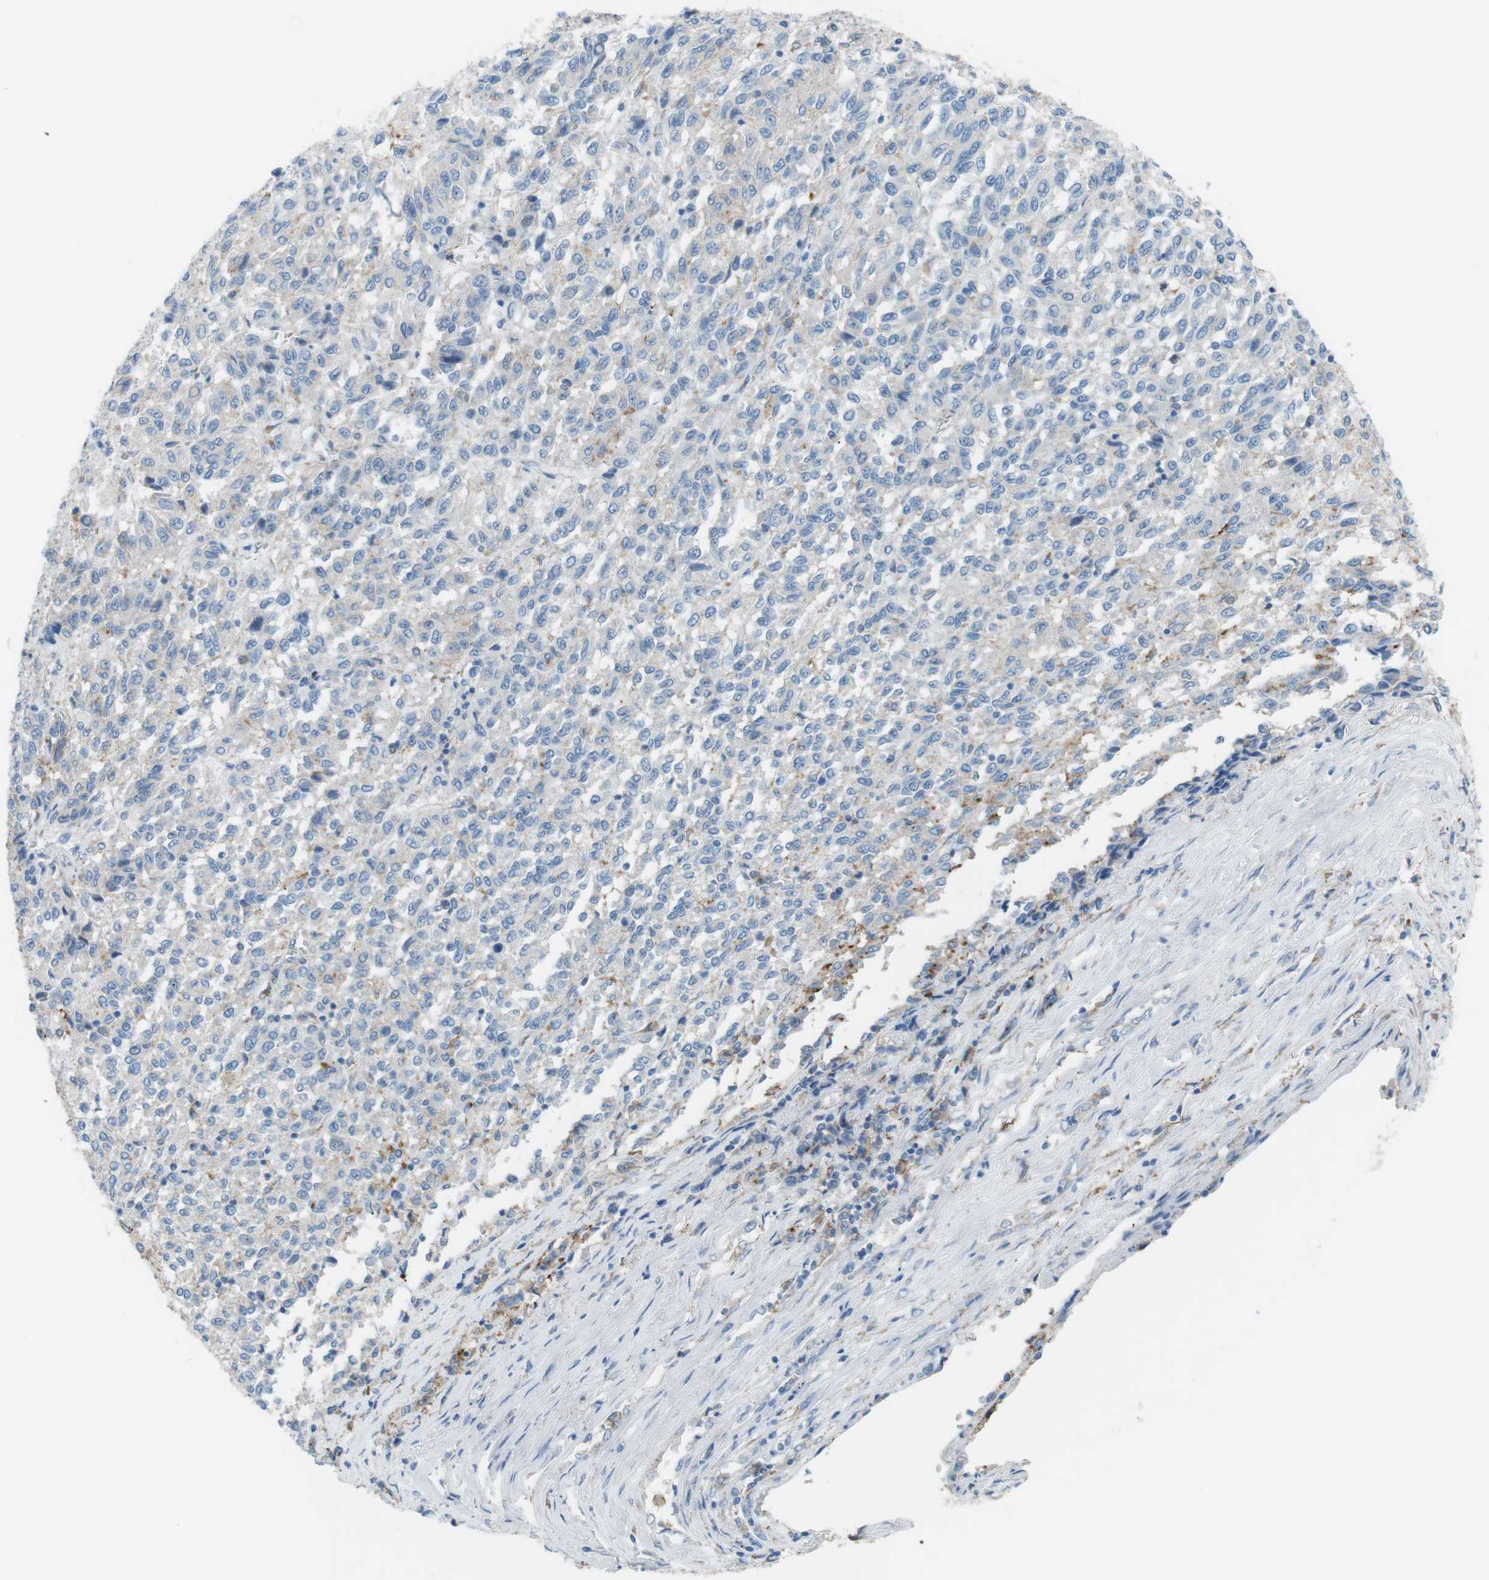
{"staining": {"intensity": "negative", "quantity": "none", "location": "none"}, "tissue": "melanoma", "cell_type": "Tumor cells", "image_type": "cancer", "snomed": [{"axis": "morphology", "description": "Malignant melanoma, Metastatic site"}, {"axis": "topography", "description": "Lung"}], "caption": "The histopathology image displays no significant staining in tumor cells of malignant melanoma (metastatic site).", "gene": "VAMP1", "patient": {"sex": "male", "age": 64}}